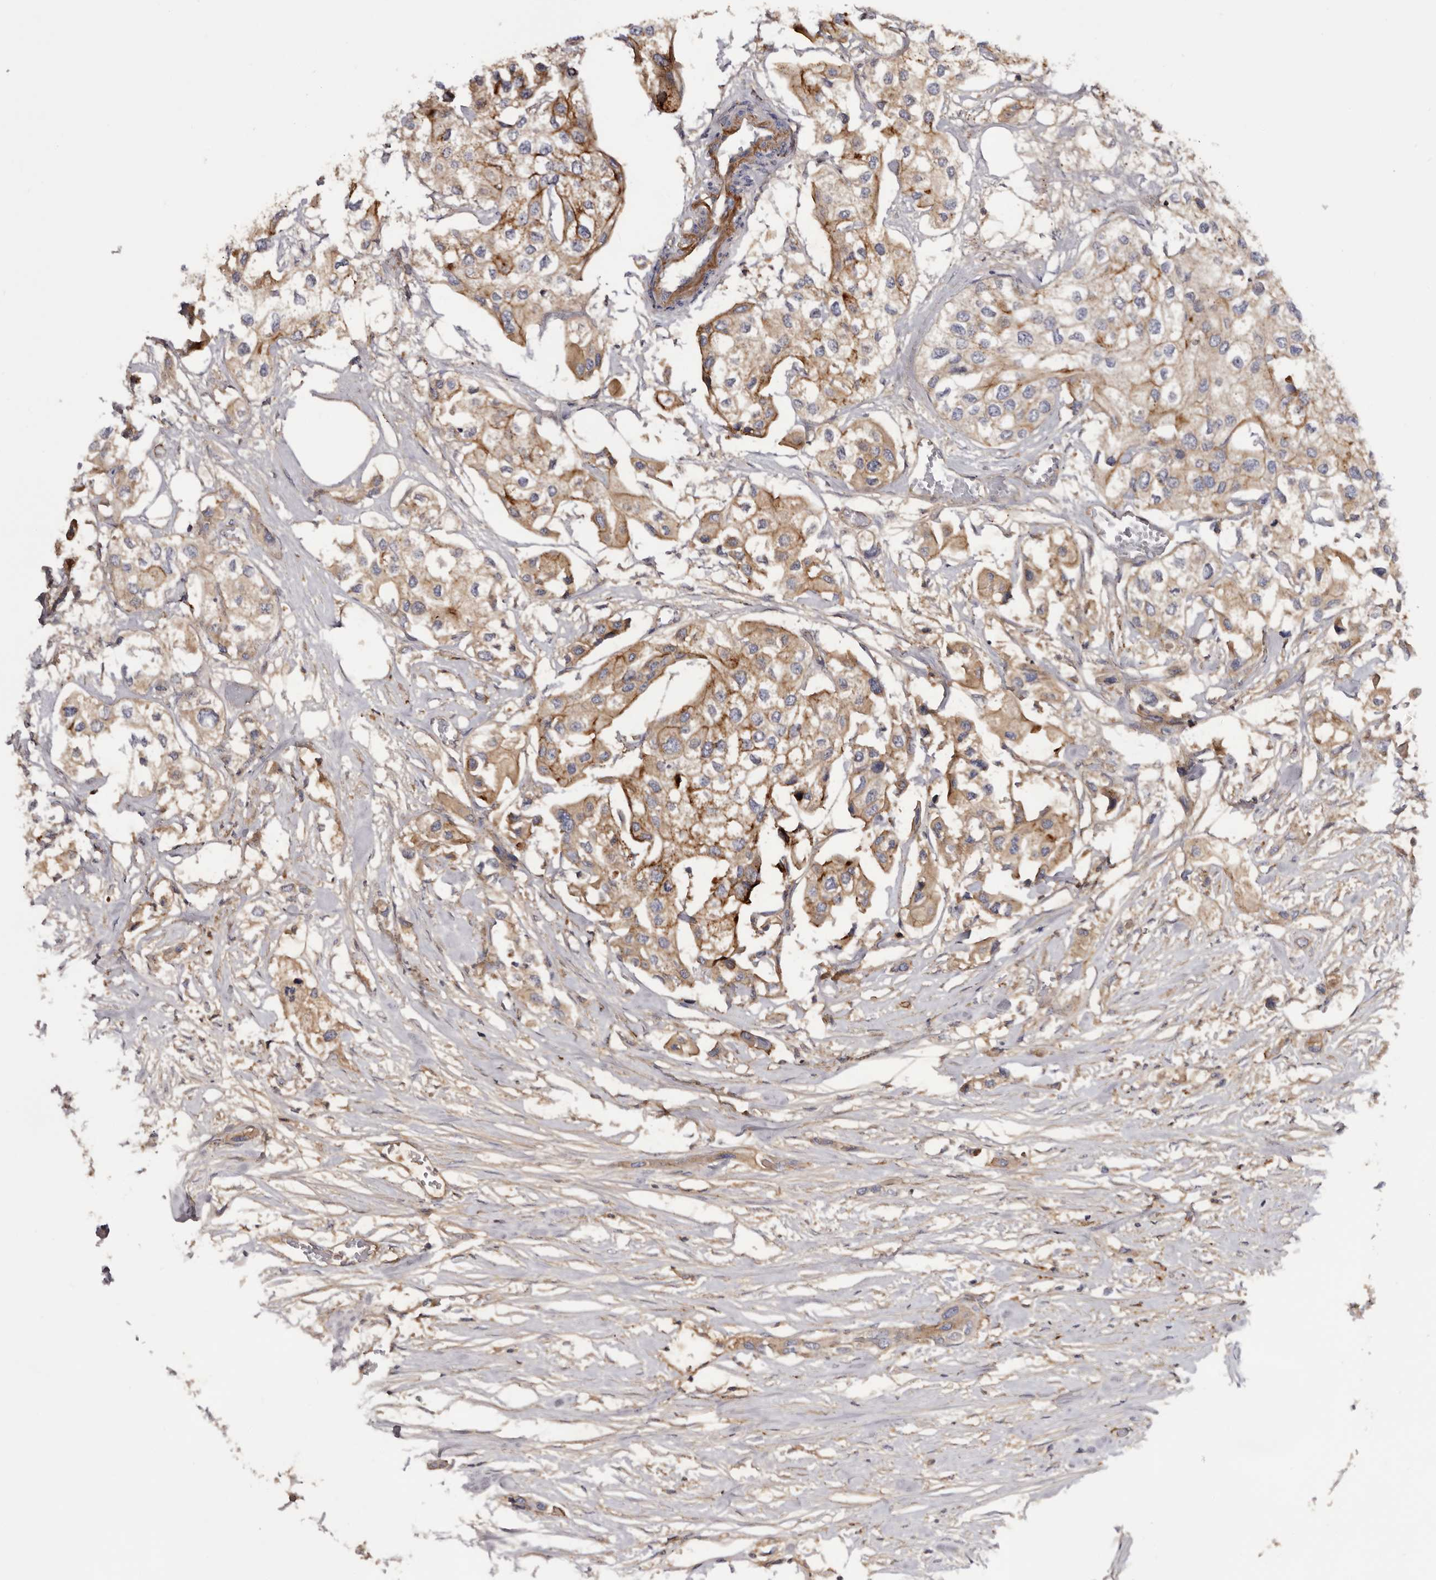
{"staining": {"intensity": "moderate", "quantity": ">75%", "location": "cytoplasmic/membranous"}, "tissue": "urothelial cancer", "cell_type": "Tumor cells", "image_type": "cancer", "snomed": [{"axis": "morphology", "description": "Urothelial carcinoma, High grade"}, {"axis": "topography", "description": "Urinary bladder"}], "caption": "Urothelial cancer was stained to show a protein in brown. There is medium levels of moderate cytoplasmic/membranous expression in about >75% of tumor cells.", "gene": "INKA2", "patient": {"sex": "male", "age": 64}}